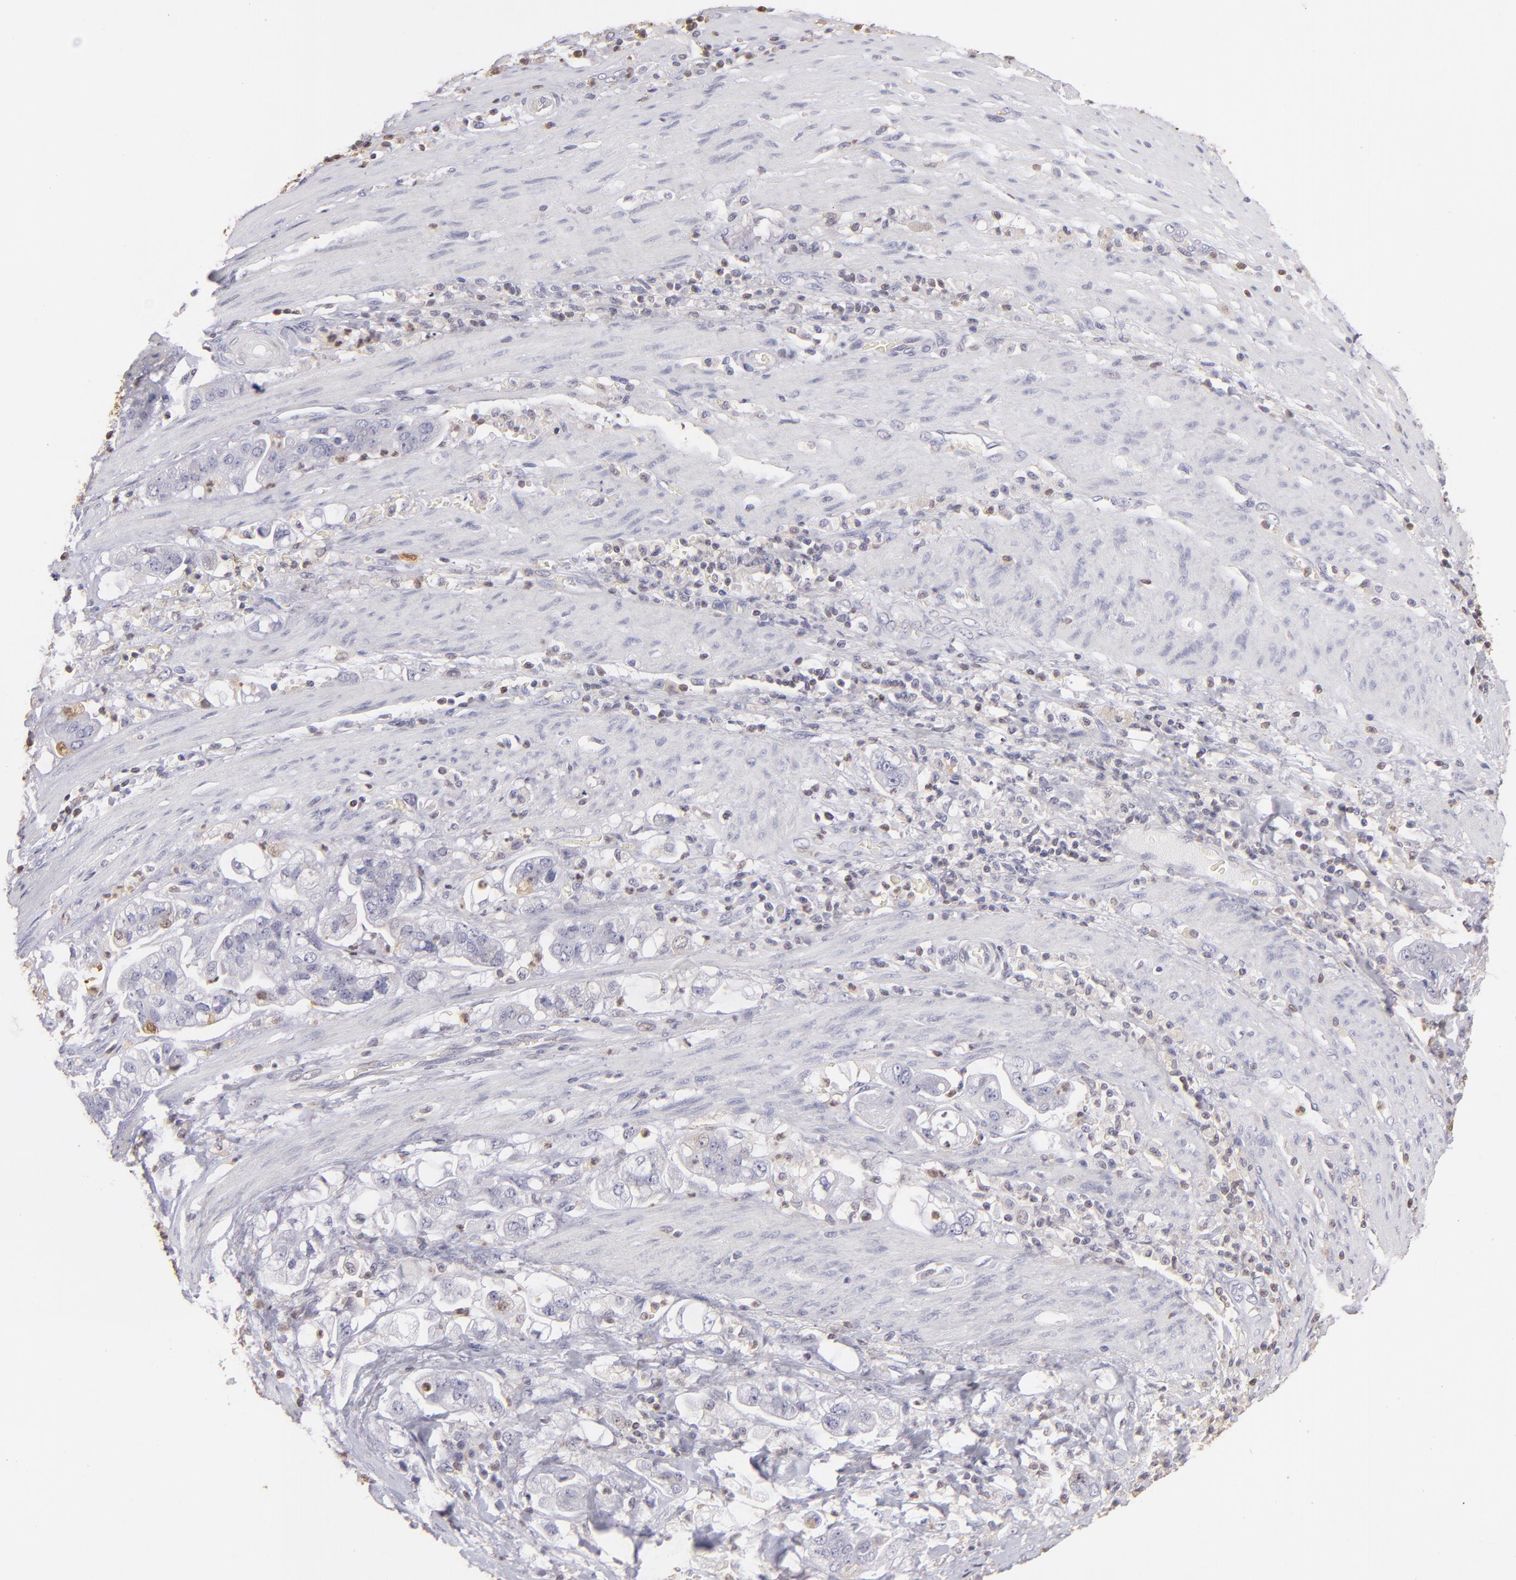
{"staining": {"intensity": "negative", "quantity": "none", "location": "none"}, "tissue": "stomach cancer", "cell_type": "Tumor cells", "image_type": "cancer", "snomed": [{"axis": "morphology", "description": "Adenocarcinoma, NOS"}, {"axis": "topography", "description": "Stomach"}], "caption": "Histopathology image shows no significant protein positivity in tumor cells of stomach cancer (adenocarcinoma). (Immunohistochemistry, brightfield microscopy, high magnification).", "gene": "S100A2", "patient": {"sex": "male", "age": 62}}